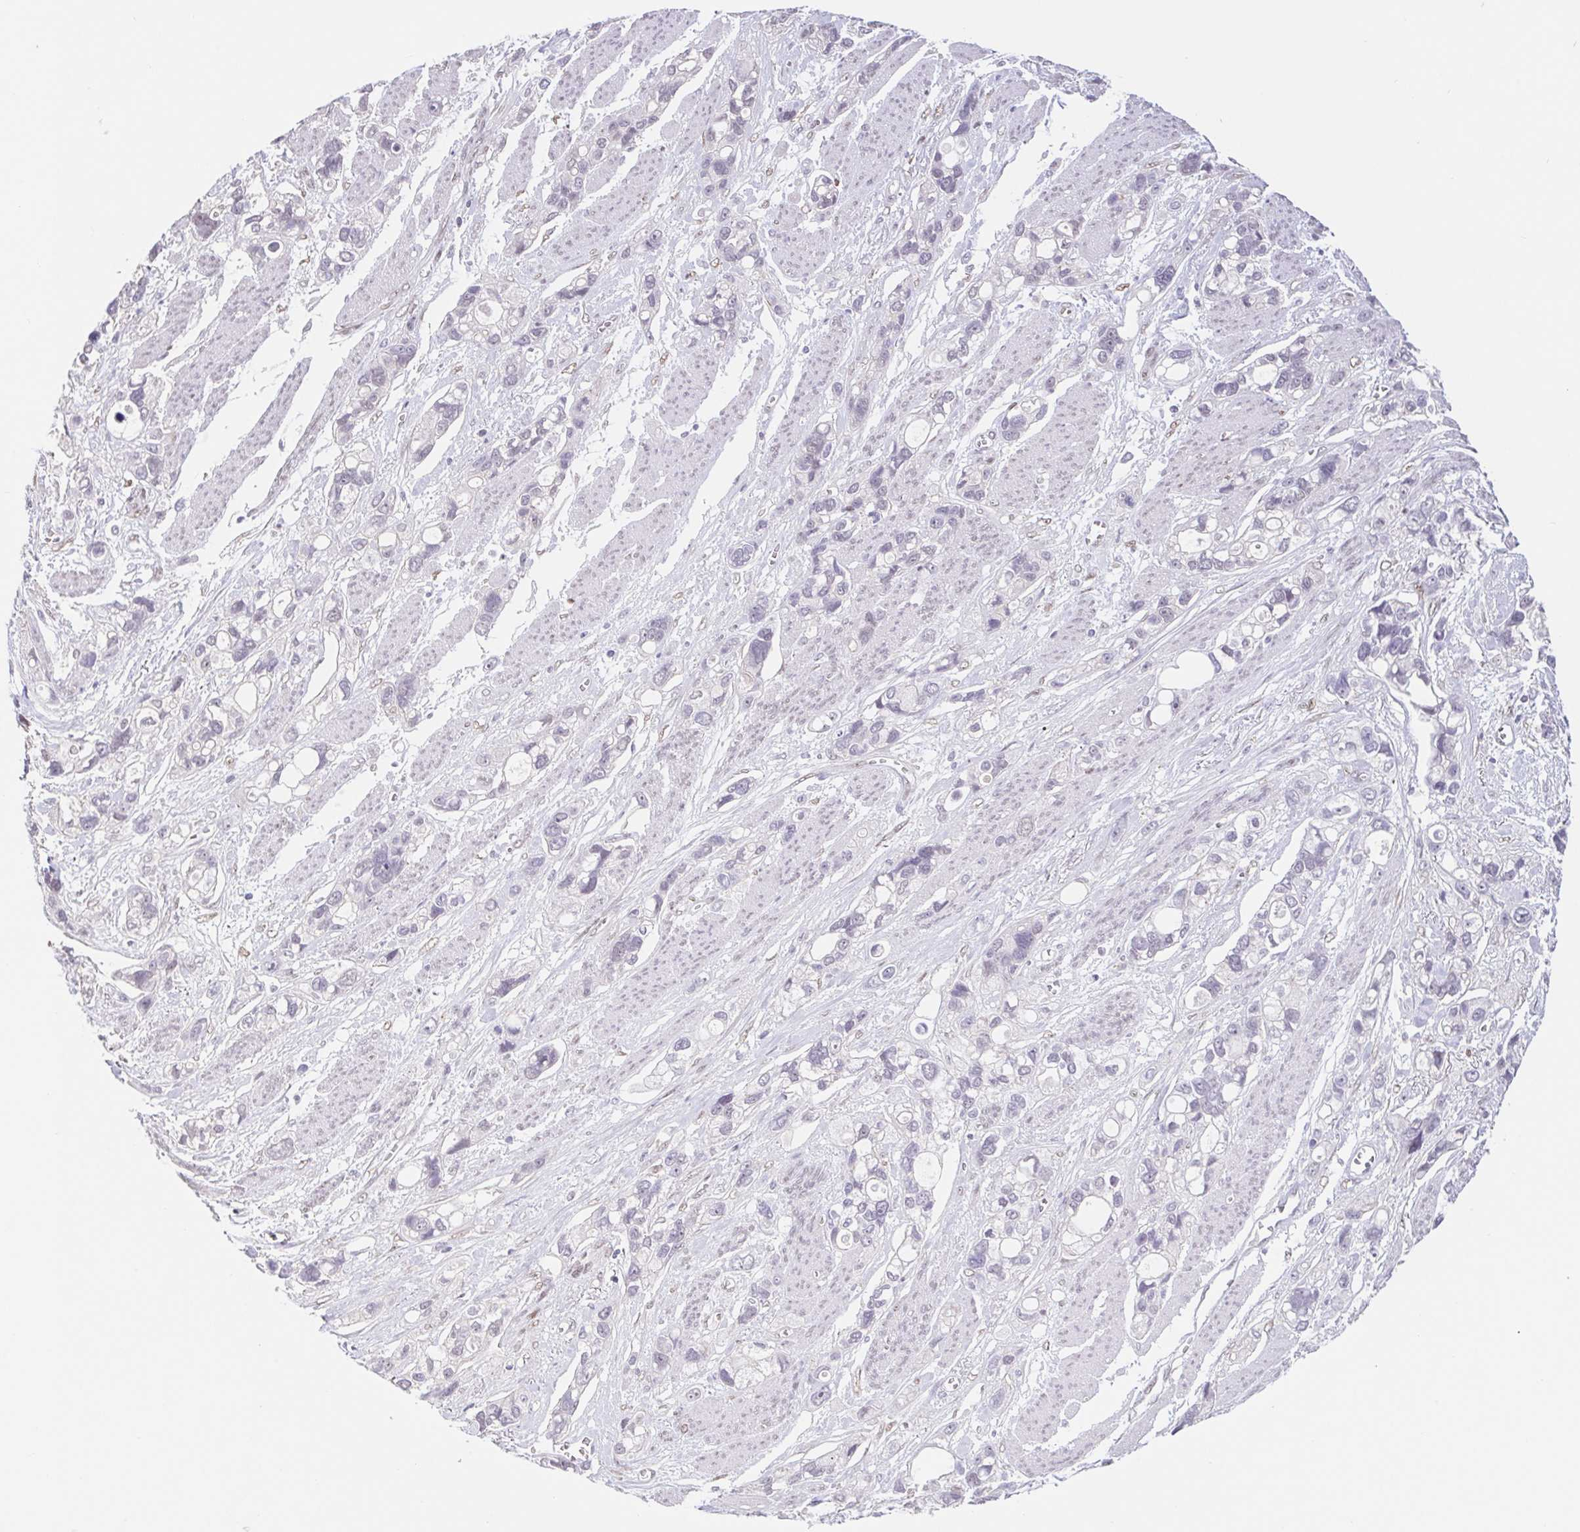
{"staining": {"intensity": "negative", "quantity": "none", "location": "none"}, "tissue": "stomach cancer", "cell_type": "Tumor cells", "image_type": "cancer", "snomed": [{"axis": "morphology", "description": "Adenocarcinoma, NOS"}, {"axis": "topography", "description": "Stomach, upper"}], "caption": "High power microscopy image of an immunohistochemistry (IHC) photomicrograph of stomach cancer, revealing no significant expression in tumor cells. (Immunohistochemistry (ihc), brightfield microscopy, high magnification).", "gene": "CAND1", "patient": {"sex": "female", "age": 81}}